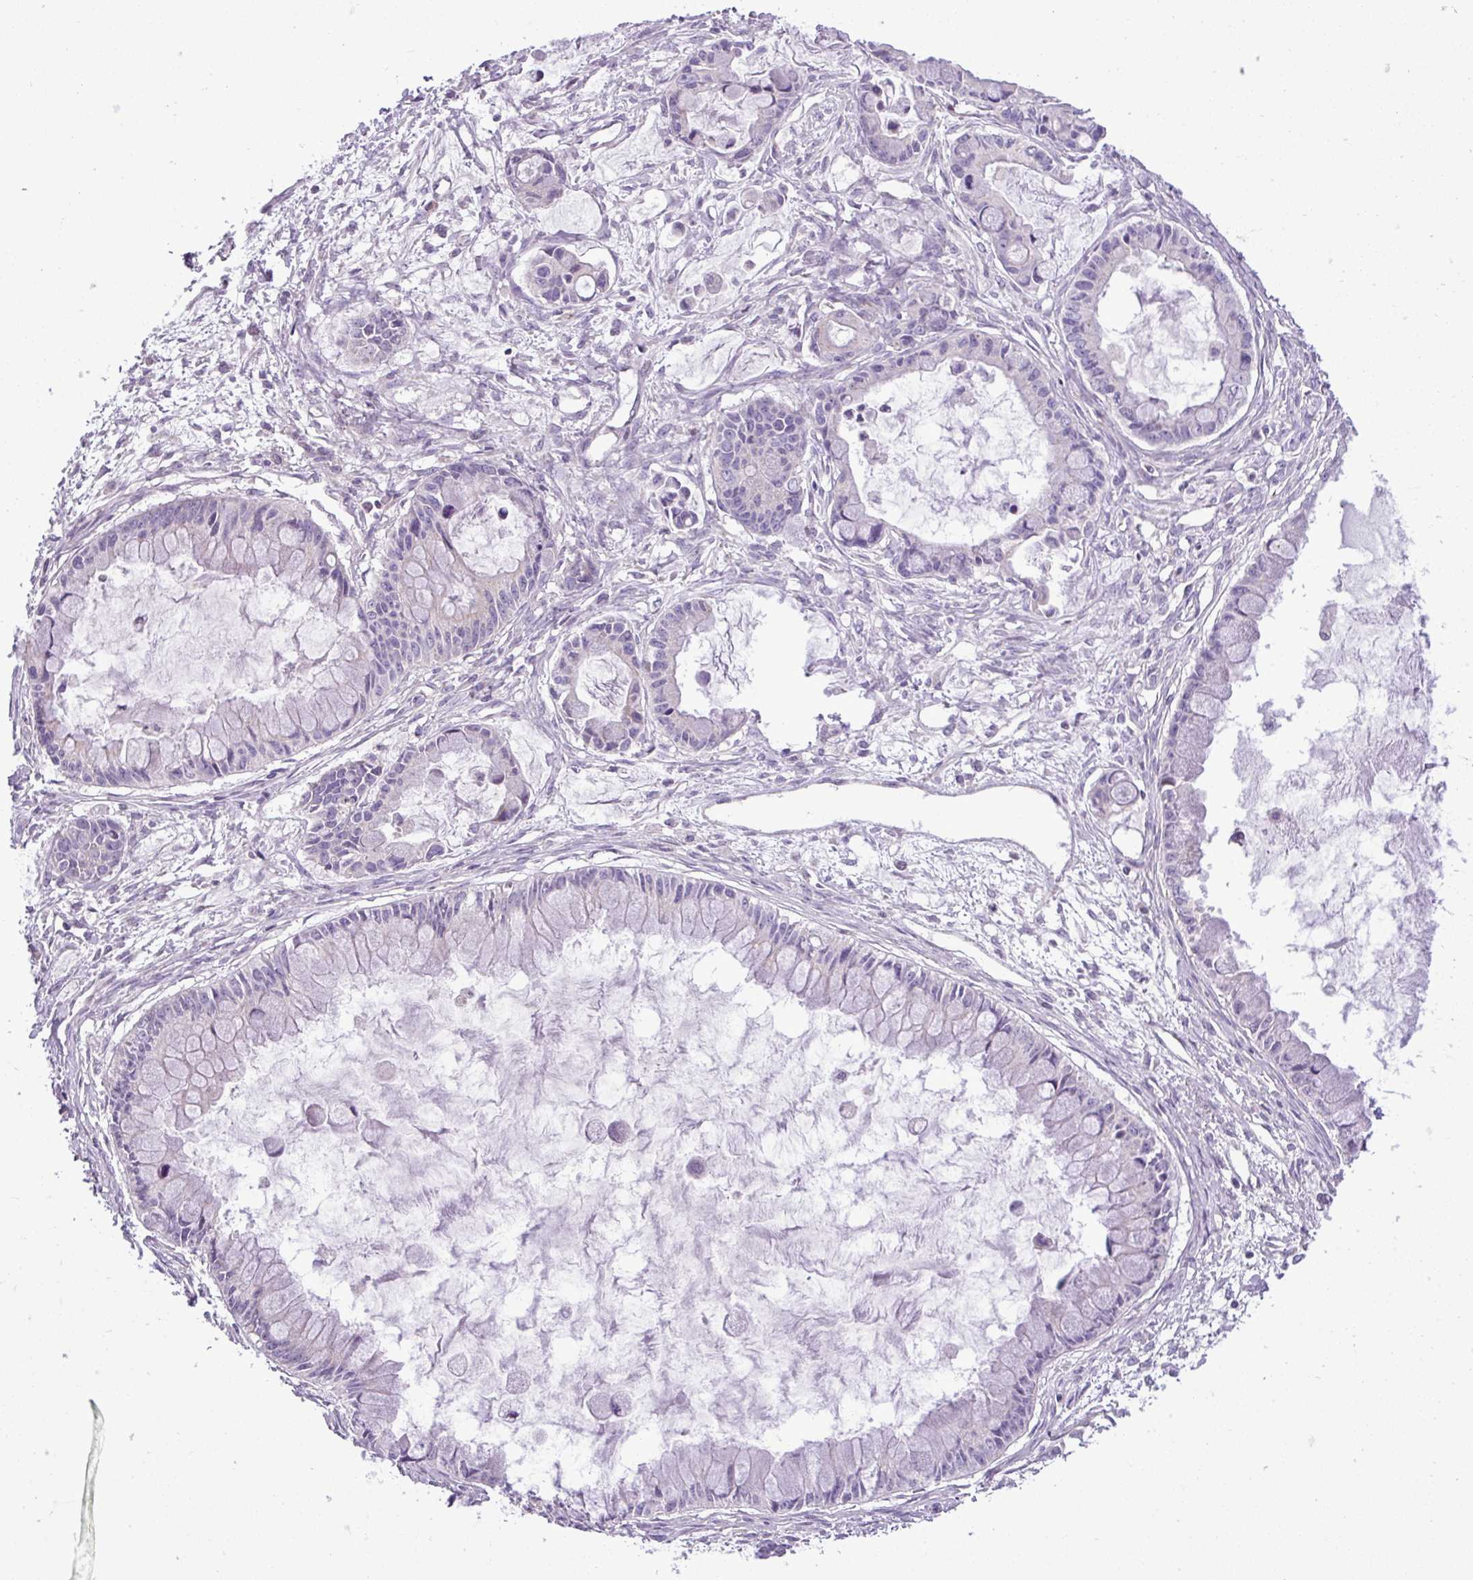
{"staining": {"intensity": "negative", "quantity": "none", "location": "none"}, "tissue": "ovarian cancer", "cell_type": "Tumor cells", "image_type": "cancer", "snomed": [{"axis": "morphology", "description": "Cystadenocarcinoma, mucinous, NOS"}, {"axis": "topography", "description": "Ovary"}], "caption": "A photomicrograph of ovarian mucinous cystadenocarcinoma stained for a protein exhibits no brown staining in tumor cells.", "gene": "FAM183A", "patient": {"sex": "female", "age": 63}}